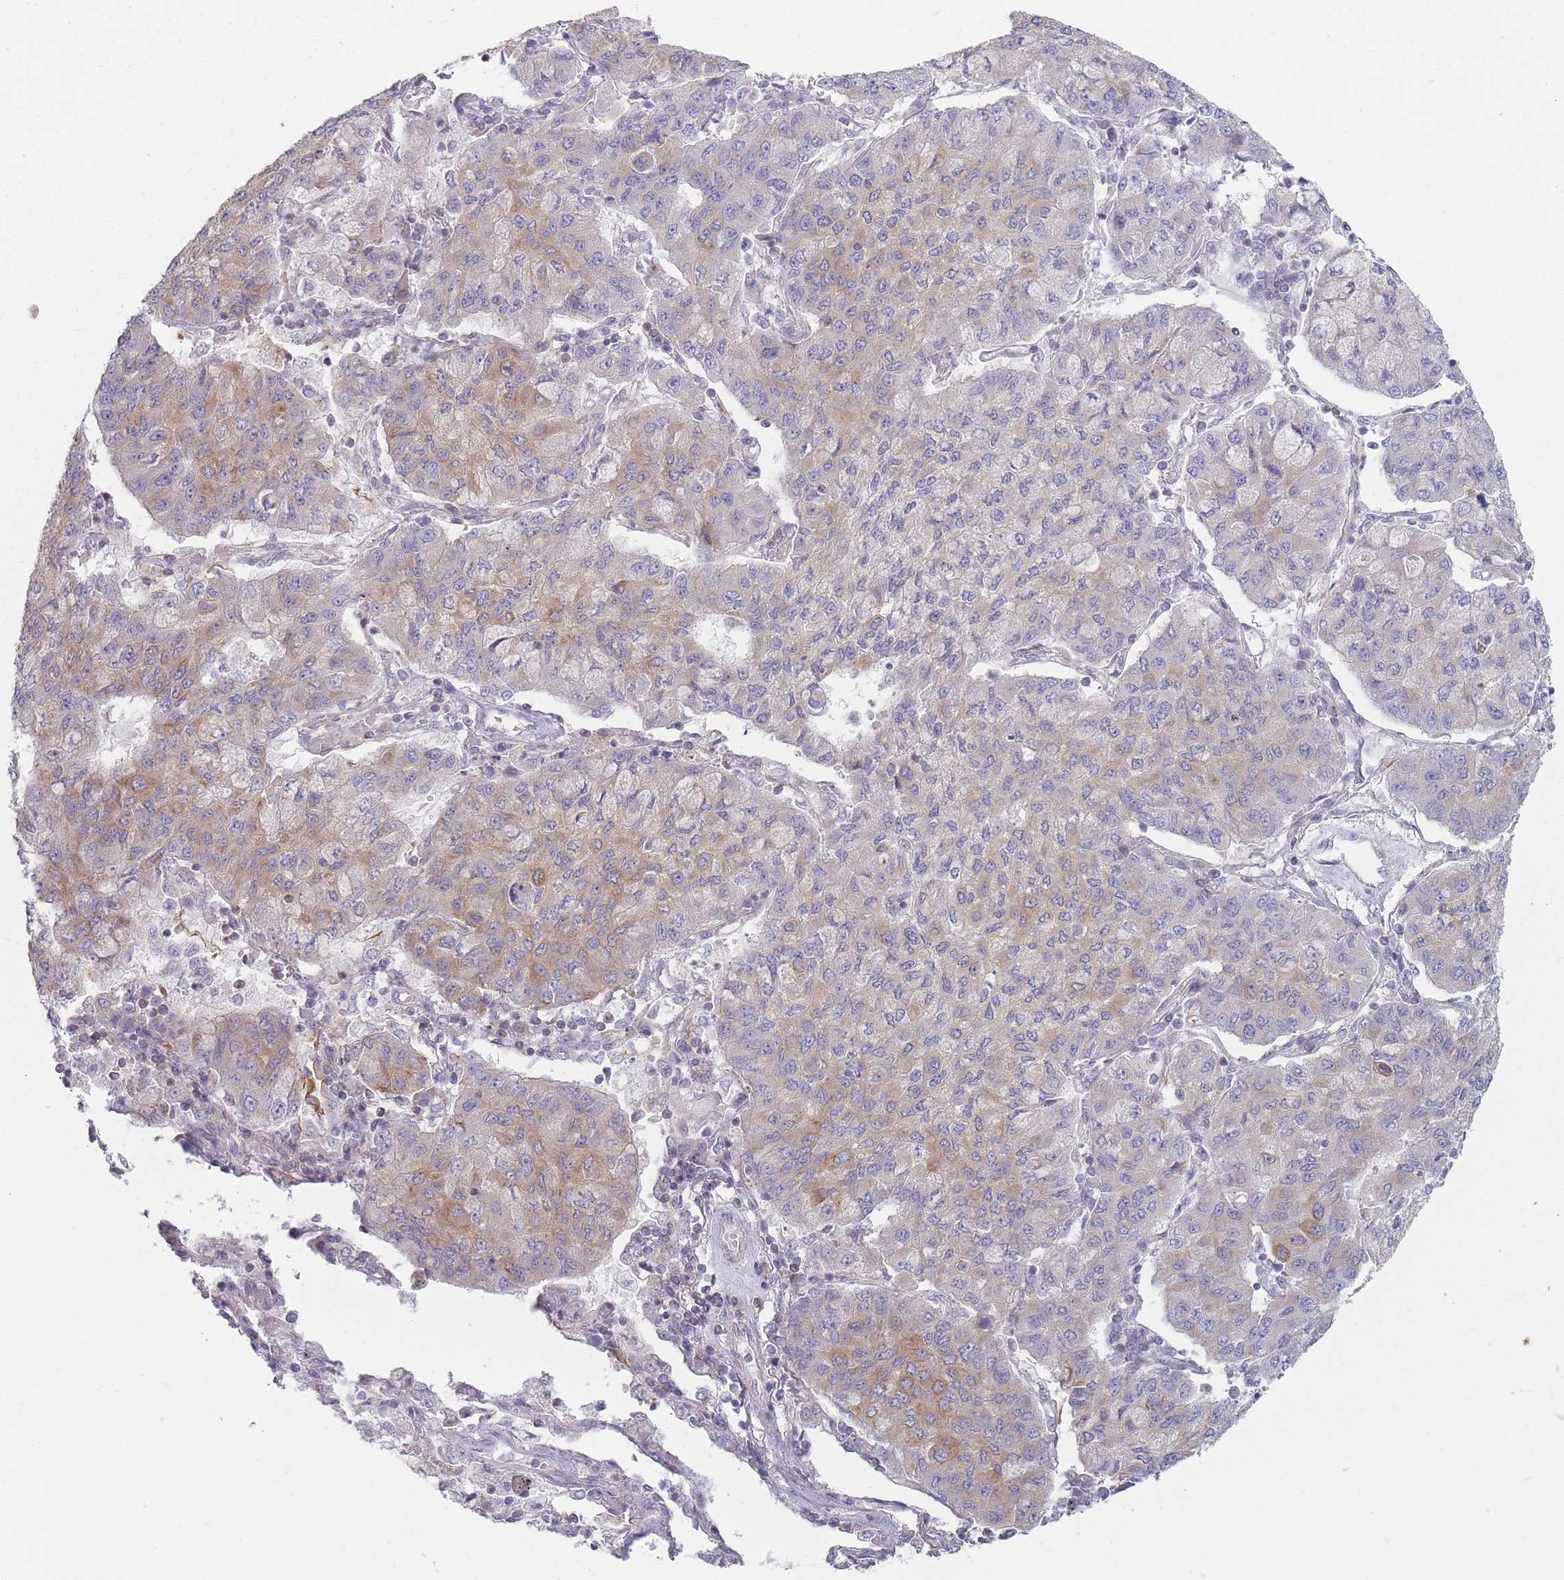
{"staining": {"intensity": "weak", "quantity": "25%-75%", "location": "cytoplasmic/membranous"}, "tissue": "lung cancer", "cell_type": "Tumor cells", "image_type": "cancer", "snomed": [{"axis": "morphology", "description": "Squamous cell carcinoma, NOS"}, {"axis": "topography", "description": "Lung"}], "caption": "An IHC micrograph of neoplastic tissue is shown. Protein staining in brown highlights weak cytoplasmic/membranous positivity in squamous cell carcinoma (lung) within tumor cells.", "gene": "HSBP1L1", "patient": {"sex": "male", "age": 74}}